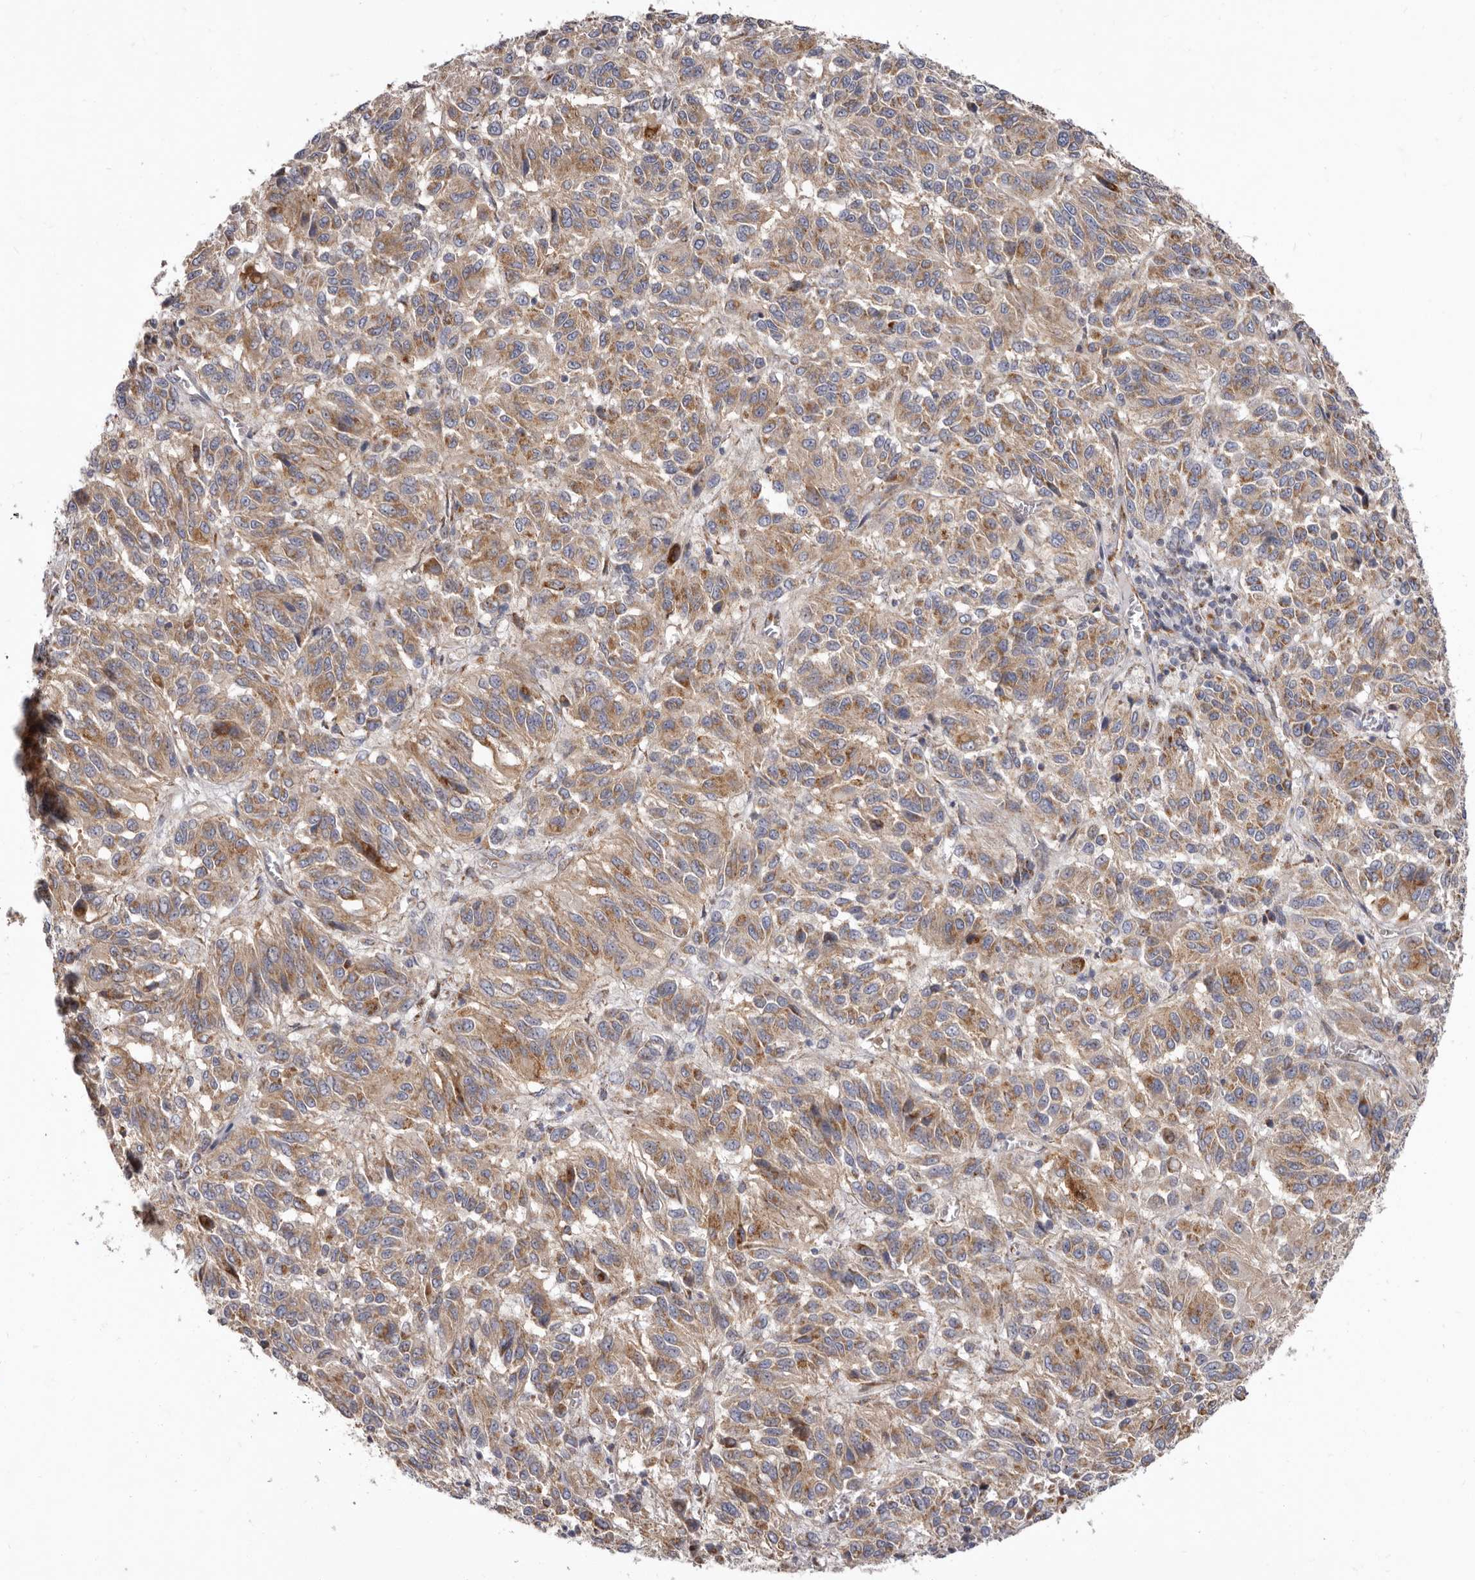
{"staining": {"intensity": "moderate", "quantity": ">75%", "location": "cytoplasmic/membranous"}, "tissue": "melanoma", "cell_type": "Tumor cells", "image_type": "cancer", "snomed": [{"axis": "morphology", "description": "Malignant melanoma, Metastatic site"}, {"axis": "topography", "description": "Lung"}], "caption": "A brown stain highlights moderate cytoplasmic/membranous expression of a protein in melanoma tumor cells.", "gene": "FMO2", "patient": {"sex": "male", "age": 64}}